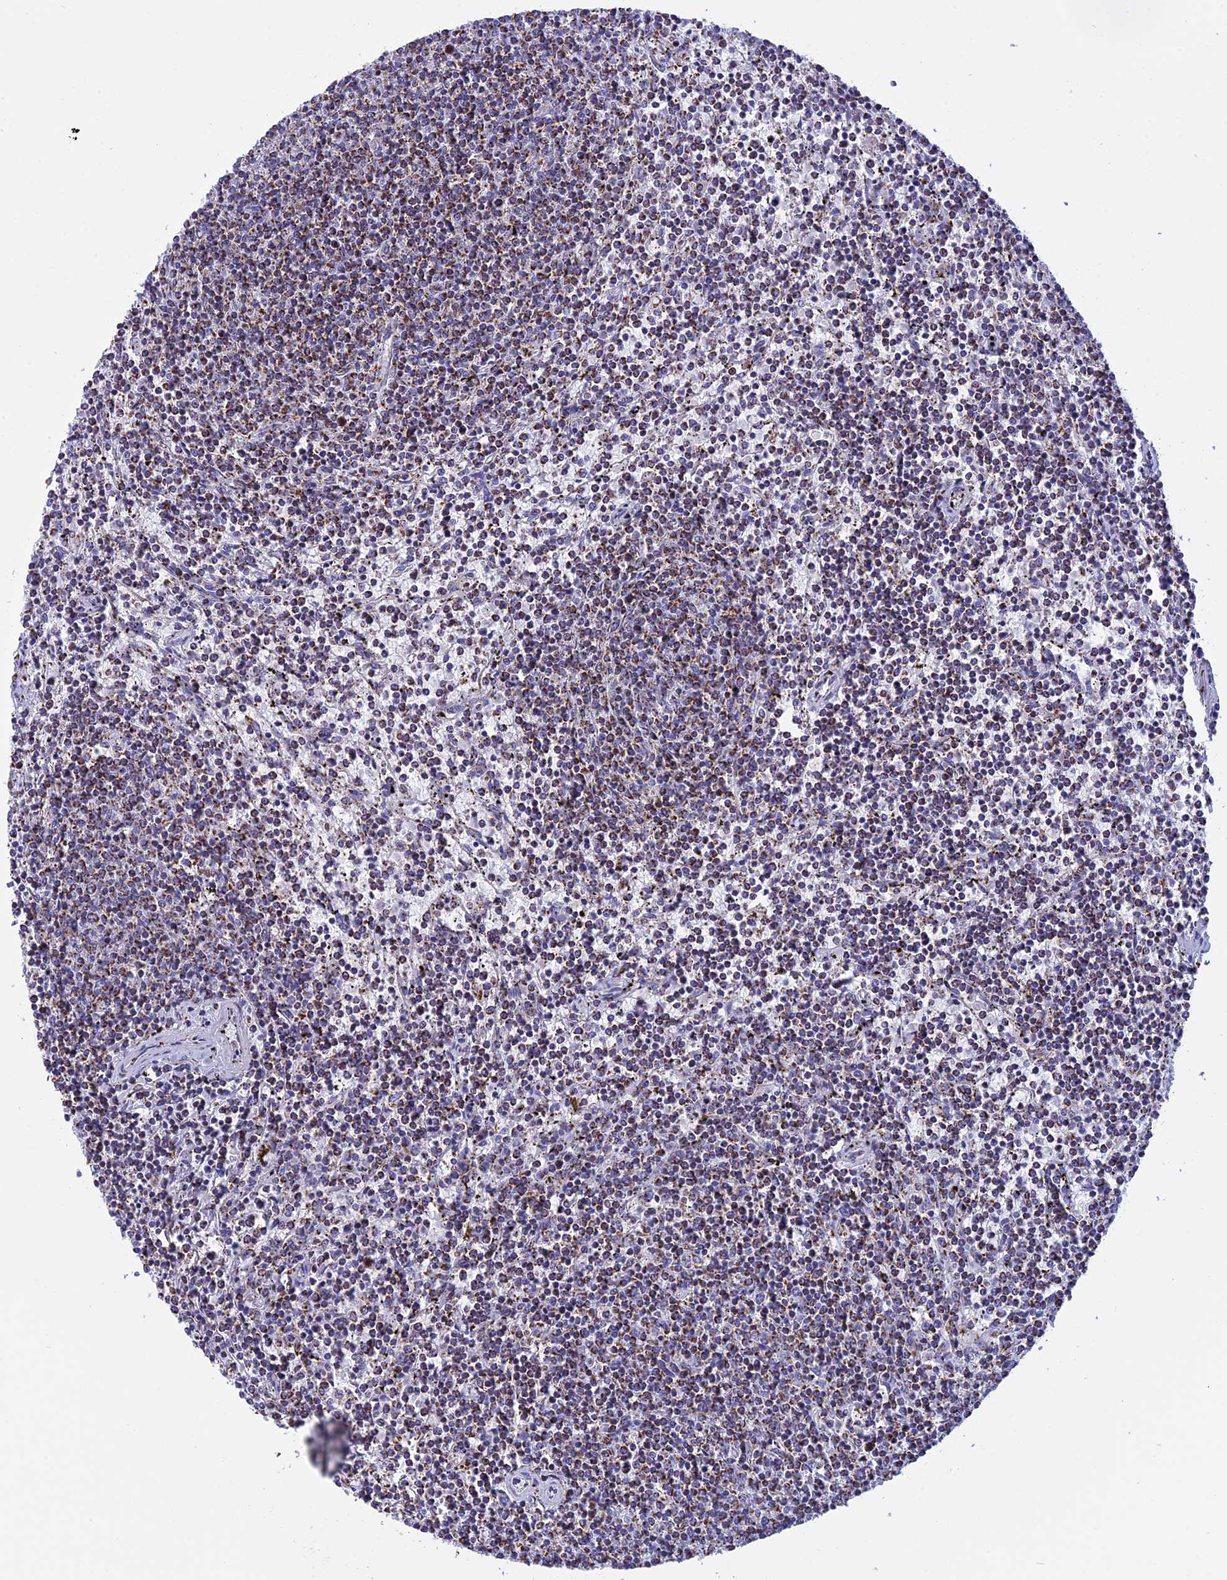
{"staining": {"intensity": "moderate", "quantity": "25%-75%", "location": "cytoplasmic/membranous"}, "tissue": "lymphoma", "cell_type": "Tumor cells", "image_type": "cancer", "snomed": [{"axis": "morphology", "description": "Malignant lymphoma, non-Hodgkin's type, Low grade"}, {"axis": "topography", "description": "Spleen"}], "caption": "A high-resolution photomicrograph shows immunohistochemistry staining of low-grade malignant lymphoma, non-Hodgkin's type, which exhibits moderate cytoplasmic/membranous expression in approximately 25%-75% of tumor cells.", "gene": "KCNG1", "patient": {"sex": "female", "age": 50}}